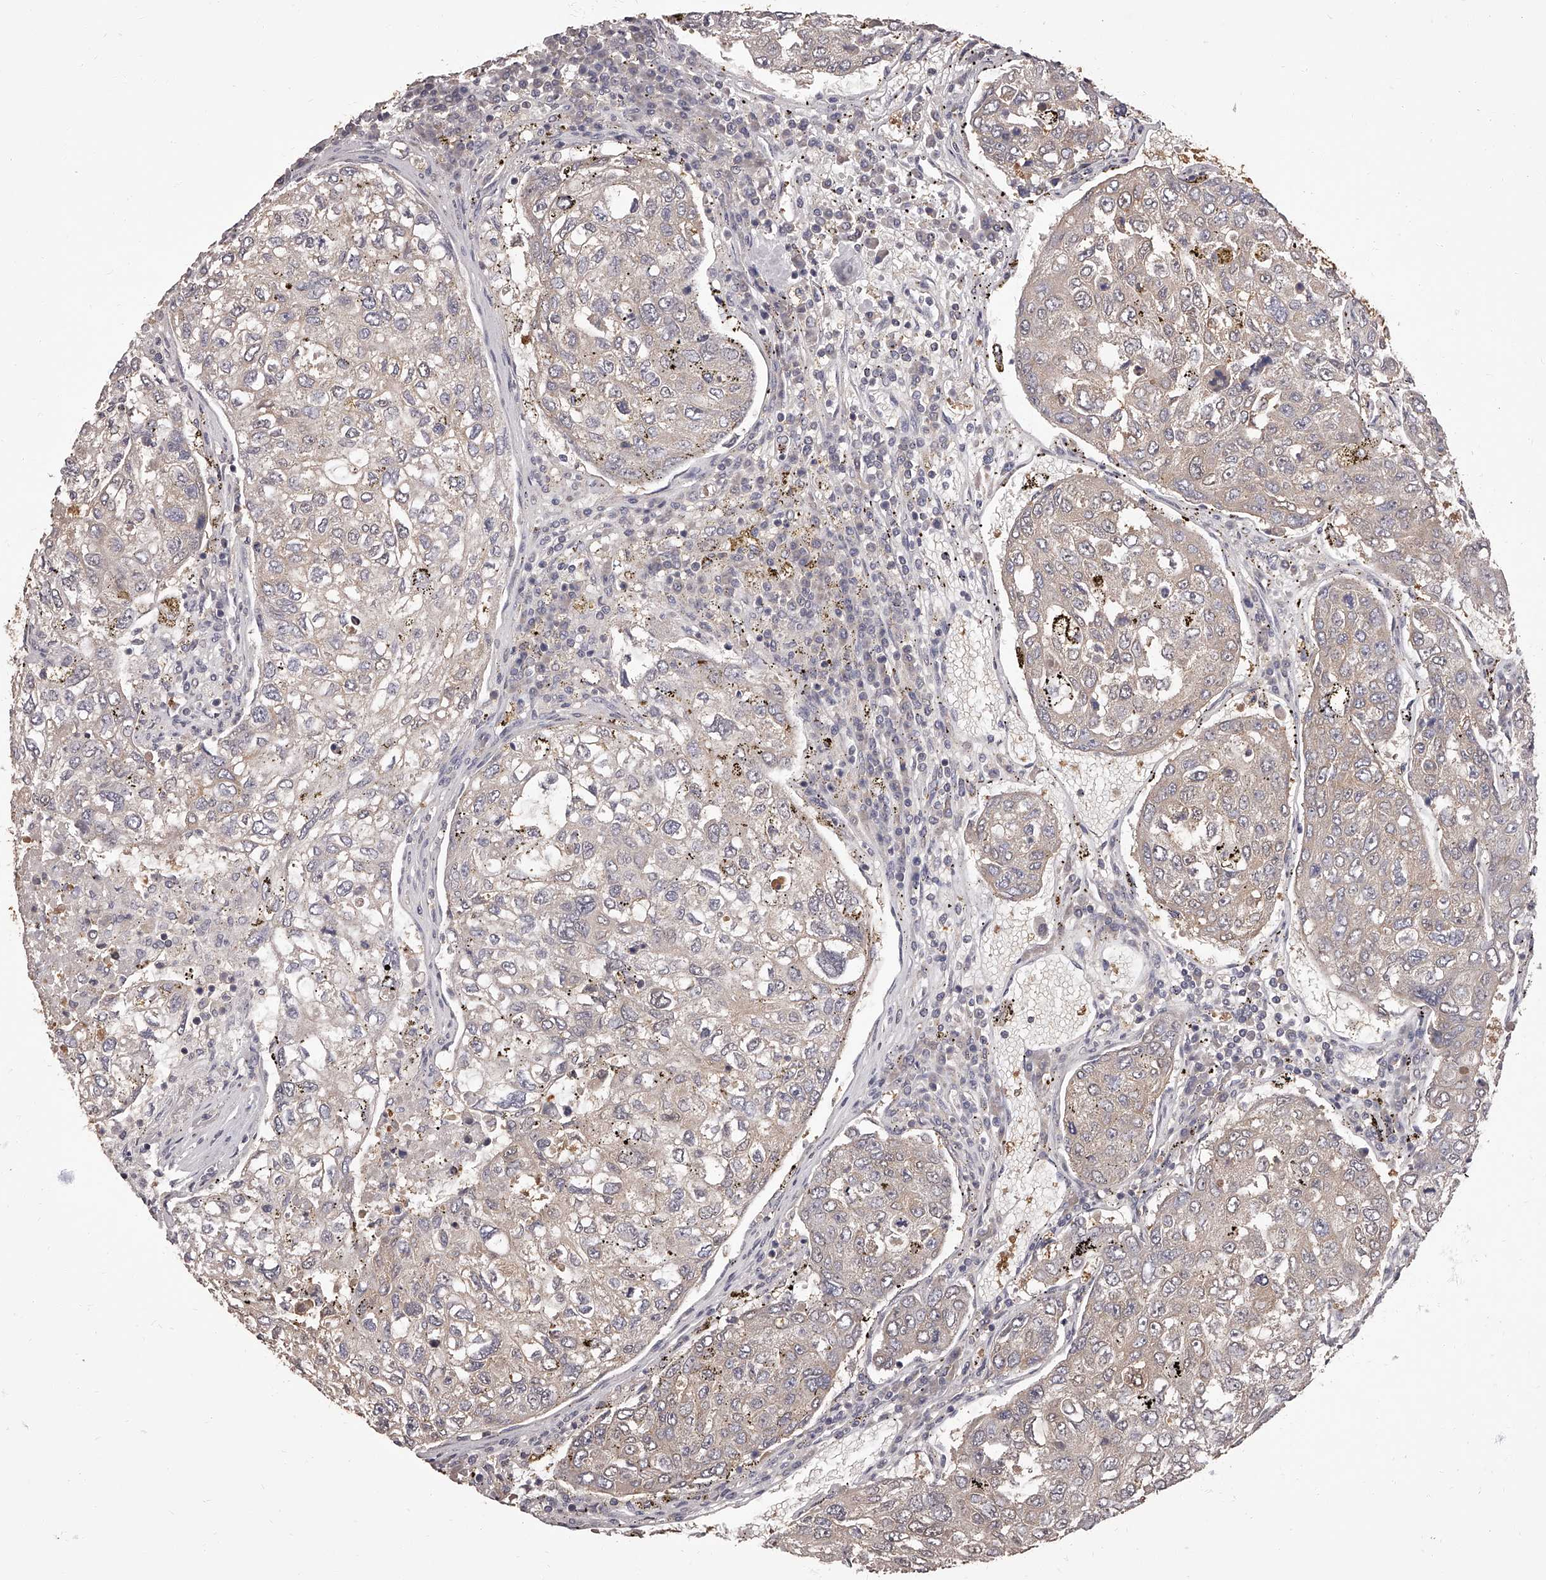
{"staining": {"intensity": "weak", "quantity": "25%-75%", "location": "cytoplasmic/membranous"}, "tissue": "urothelial cancer", "cell_type": "Tumor cells", "image_type": "cancer", "snomed": [{"axis": "morphology", "description": "Urothelial carcinoma, High grade"}, {"axis": "topography", "description": "Lymph node"}, {"axis": "topography", "description": "Urinary bladder"}], "caption": "Protein expression analysis of human urothelial cancer reveals weak cytoplasmic/membranous staining in approximately 25%-75% of tumor cells. Using DAB (3,3'-diaminobenzidine) (brown) and hematoxylin (blue) stains, captured at high magnification using brightfield microscopy.", "gene": "APEH", "patient": {"sex": "male", "age": 51}}